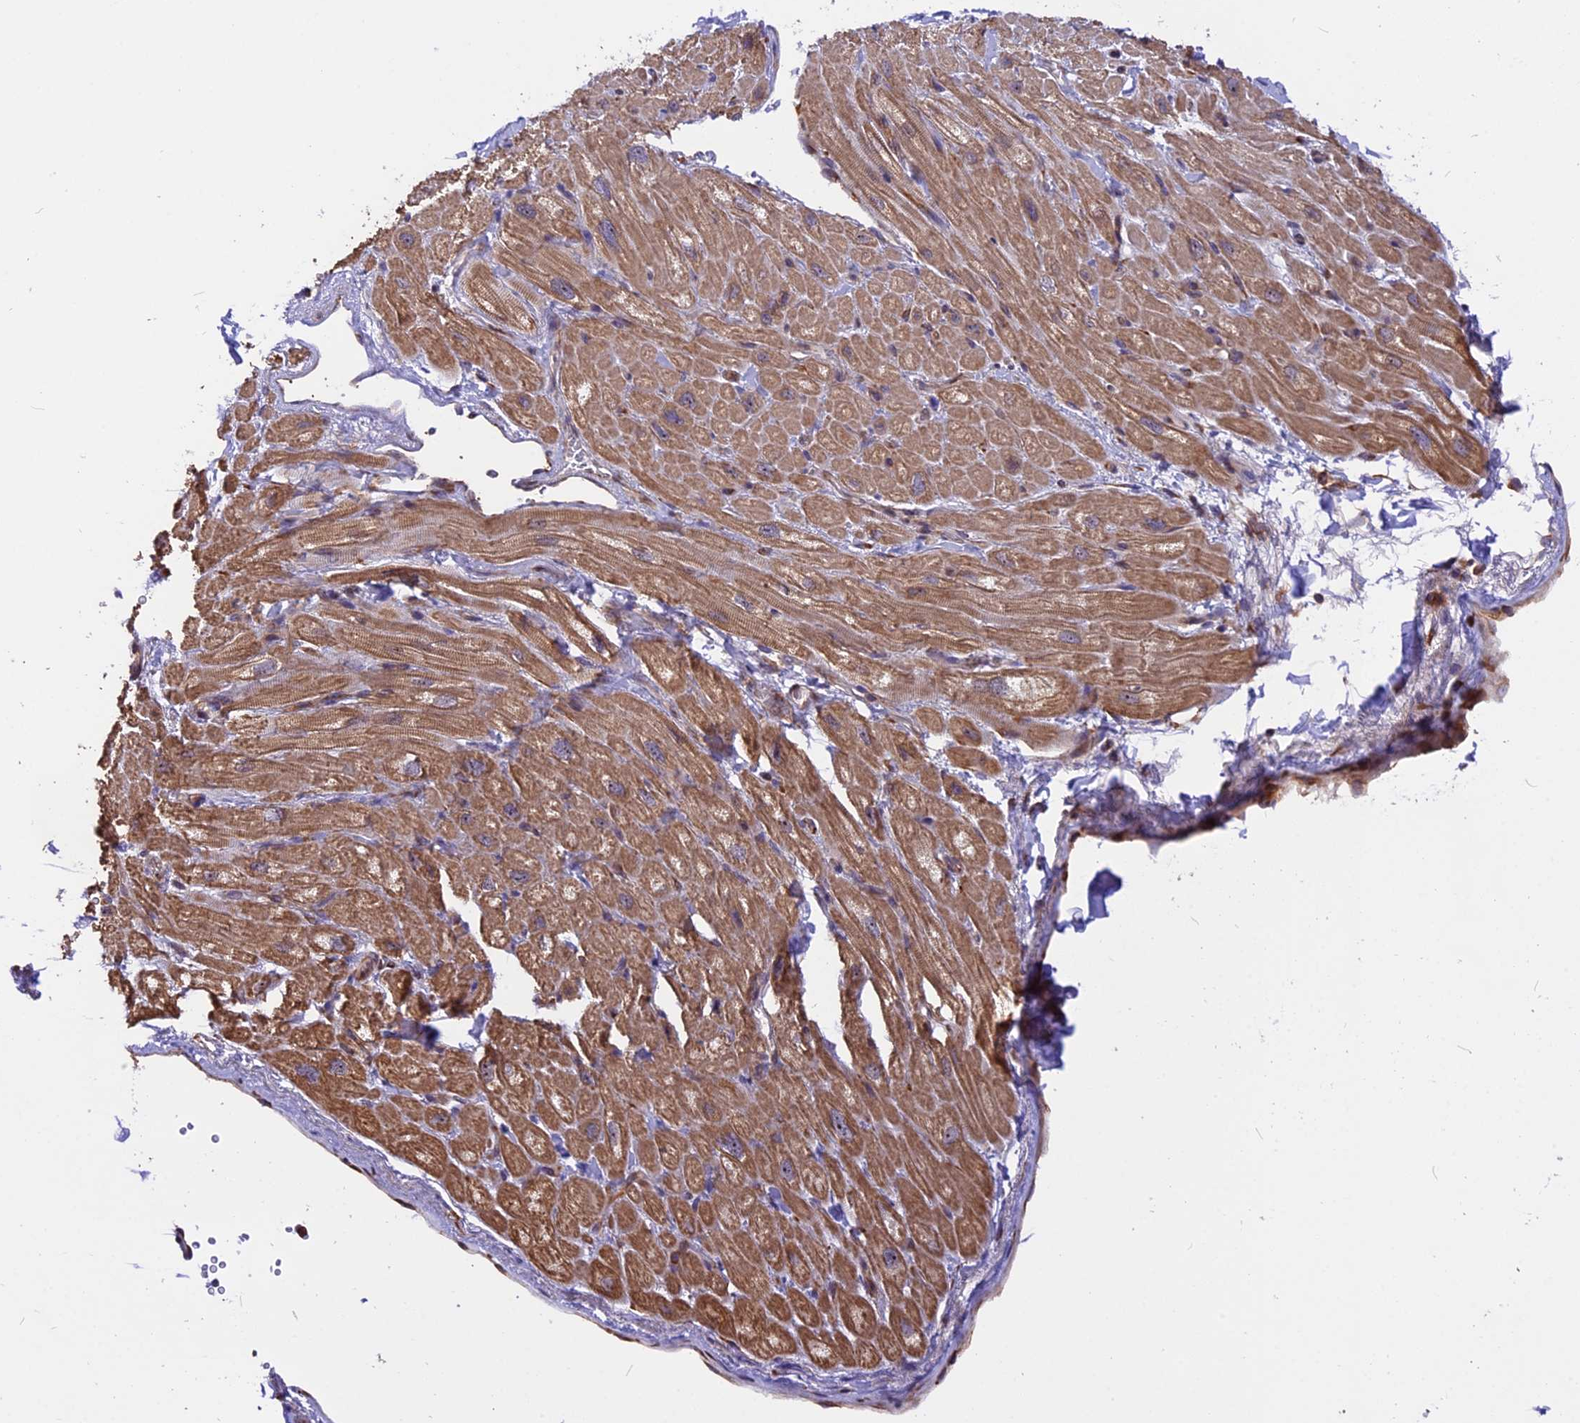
{"staining": {"intensity": "moderate", "quantity": "25%-75%", "location": "cytoplasmic/membranous"}, "tissue": "heart muscle", "cell_type": "Cardiomyocytes", "image_type": "normal", "snomed": [{"axis": "morphology", "description": "Normal tissue, NOS"}, {"axis": "topography", "description": "Heart"}], "caption": "Human heart muscle stained with a brown dye displays moderate cytoplasmic/membranous positive expression in about 25%-75% of cardiomyocytes.", "gene": "GNPTAB", "patient": {"sex": "male", "age": 65}}